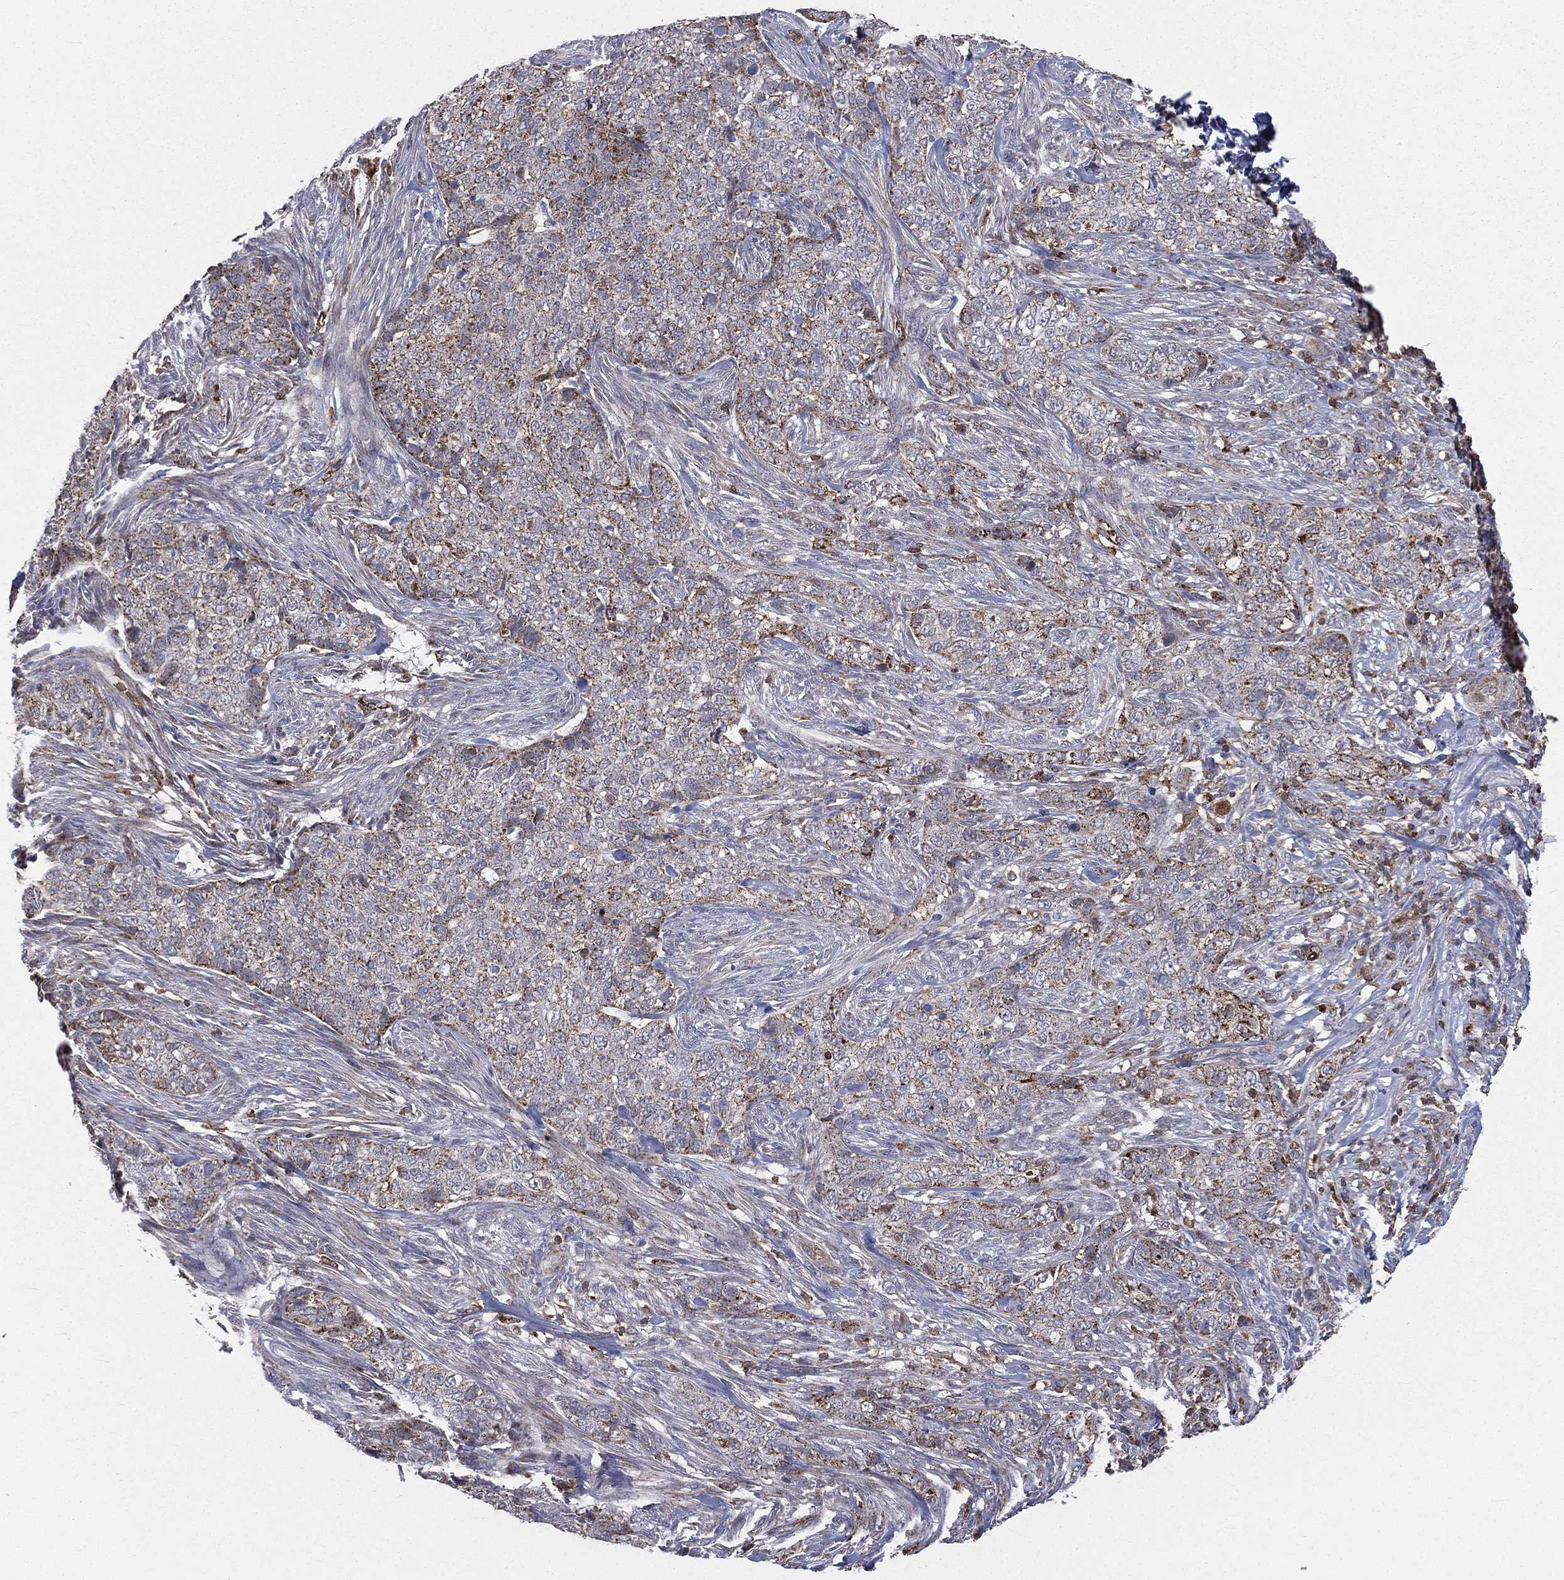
{"staining": {"intensity": "moderate", "quantity": "<25%", "location": "cytoplasmic/membranous"}, "tissue": "skin cancer", "cell_type": "Tumor cells", "image_type": "cancer", "snomed": [{"axis": "morphology", "description": "Basal cell carcinoma"}, {"axis": "topography", "description": "Skin"}], "caption": "Immunohistochemistry (IHC) of human skin basal cell carcinoma reveals low levels of moderate cytoplasmic/membranous staining in about <25% of tumor cells. (Stains: DAB in brown, nuclei in blue, Microscopy: brightfield microscopy at high magnification).", "gene": "RIN3", "patient": {"sex": "female", "age": 69}}